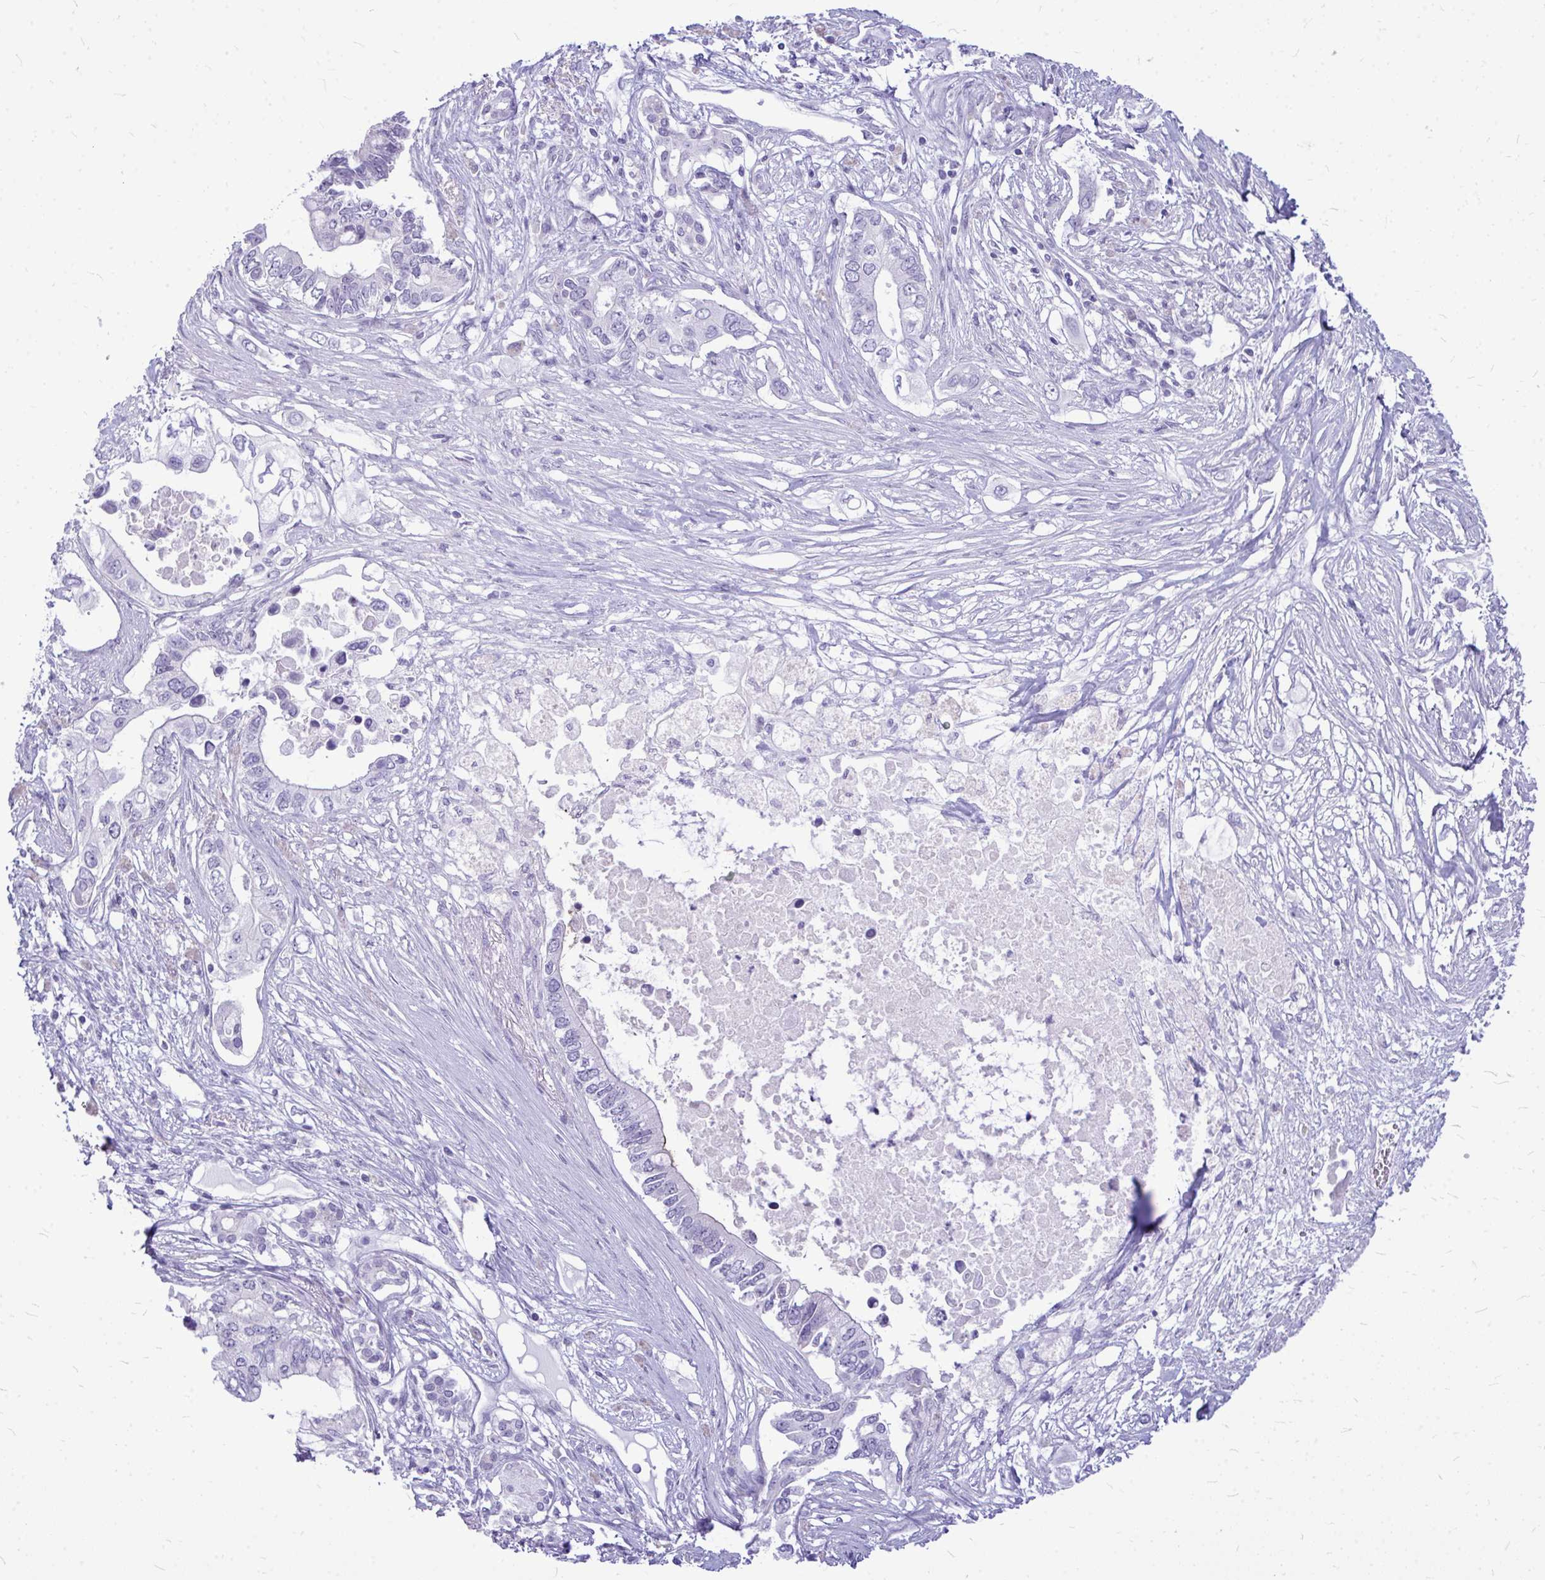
{"staining": {"intensity": "negative", "quantity": "none", "location": "none"}, "tissue": "pancreatic cancer", "cell_type": "Tumor cells", "image_type": "cancer", "snomed": [{"axis": "morphology", "description": "Adenocarcinoma, NOS"}, {"axis": "topography", "description": "Pancreas"}], "caption": "Human pancreatic cancer stained for a protein using immunohistochemistry exhibits no positivity in tumor cells.", "gene": "ZSCAN25", "patient": {"sex": "female", "age": 63}}